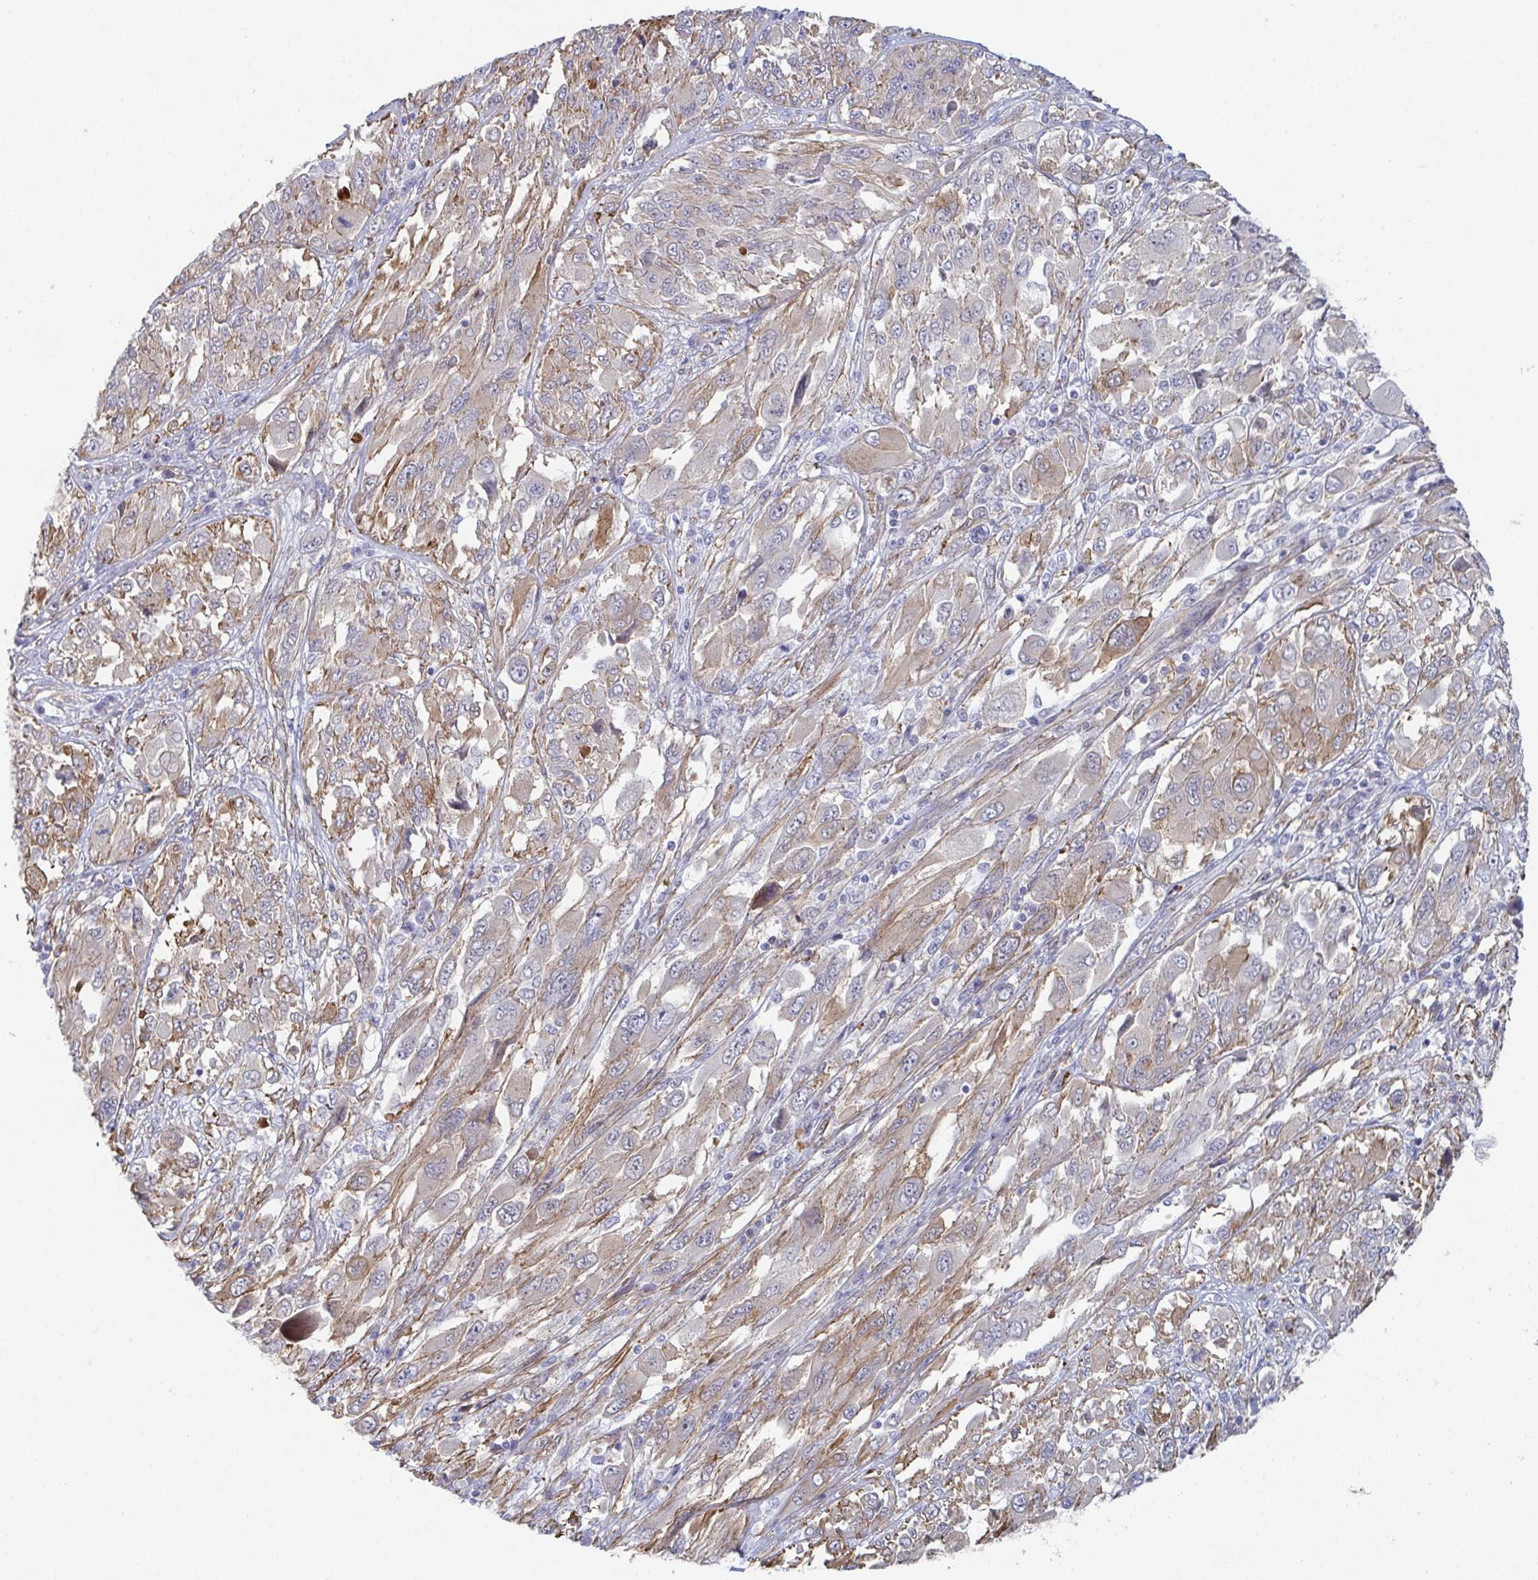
{"staining": {"intensity": "weak", "quantity": "25%-75%", "location": "cytoplasmic/membranous"}, "tissue": "melanoma", "cell_type": "Tumor cells", "image_type": "cancer", "snomed": [{"axis": "morphology", "description": "Malignant melanoma, NOS"}, {"axis": "topography", "description": "Skin"}], "caption": "Malignant melanoma tissue exhibits weak cytoplasmic/membranous expression in about 25%-75% of tumor cells", "gene": "NEURL4", "patient": {"sex": "female", "age": 91}}